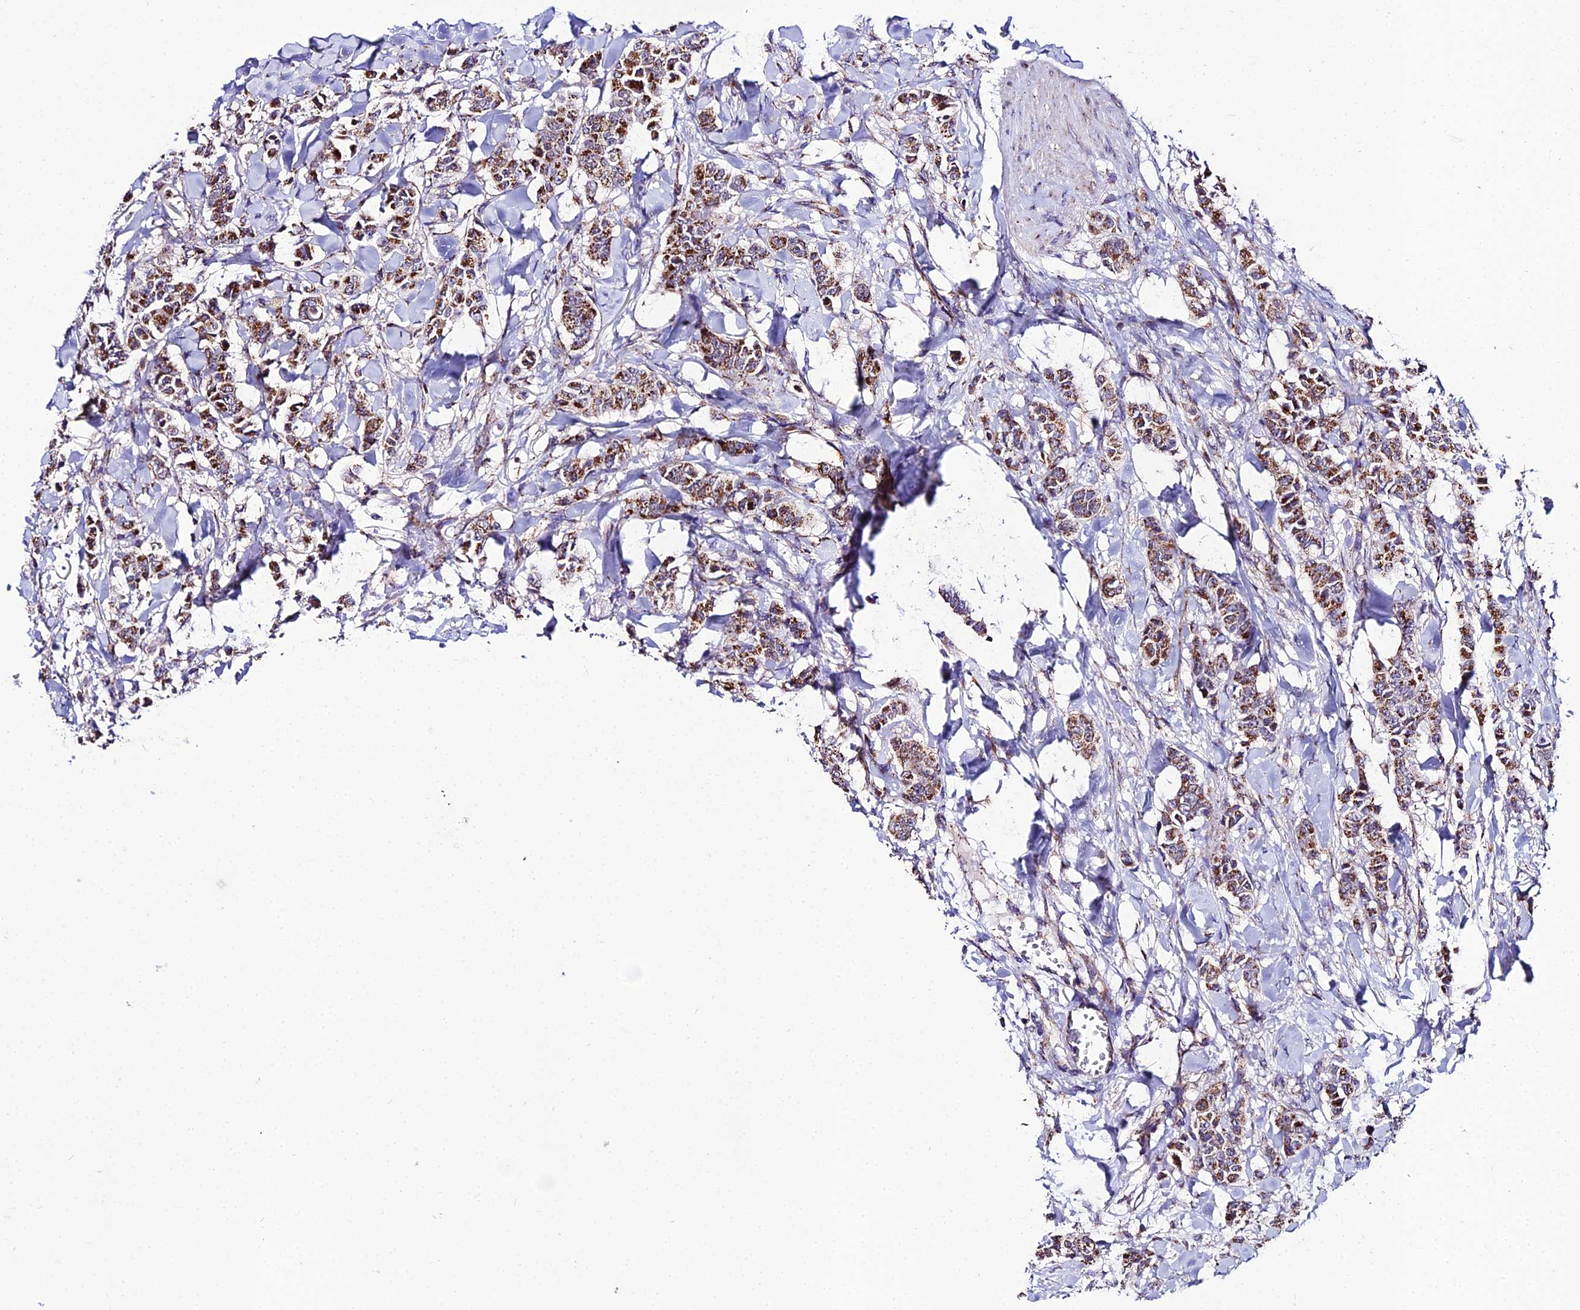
{"staining": {"intensity": "strong", "quantity": ">75%", "location": "cytoplasmic/membranous"}, "tissue": "breast cancer", "cell_type": "Tumor cells", "image_type": "cancer", "snomed": [{"axis": "morphology", "description": "Duct carcinoma"}, {"axis": "topography", "description": "Breast"}], "caption": "Immunohistochemistry staining of breast cancer, which reveals high levels of strong cytoplasmic/membranous positivity in approximately >75% of tumor cells indicating strong cytoplasmic/membranous protein positivity. The staining was performed using DAB (brown) for protein detection and nuclei were counterstained in hematoxylin (blue).", "gene": "PSMD2", "patient": {"sex": "female", "age": 40}}